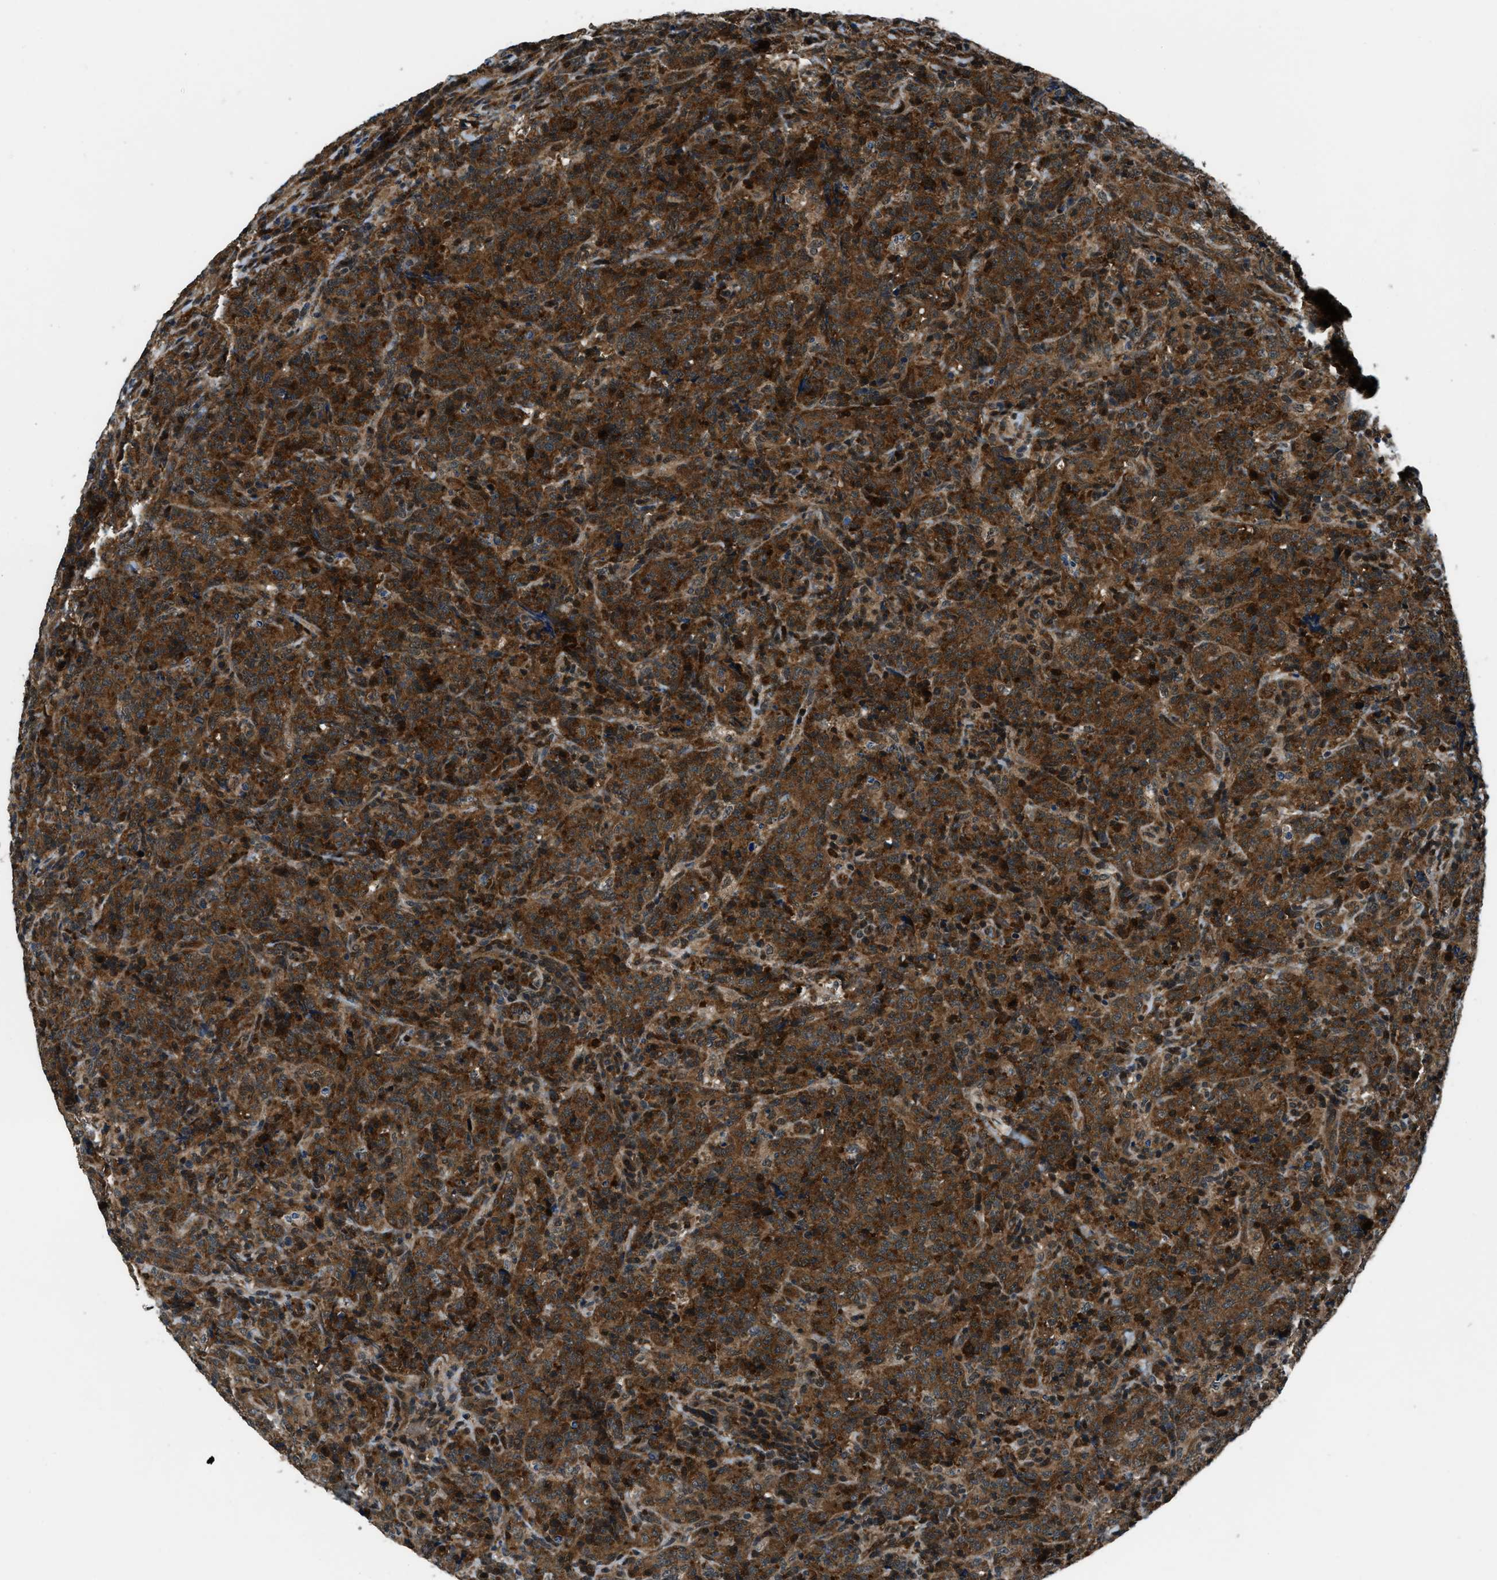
{"staining": {"intensity": "strong", "quantity": ">75%", "location": "cytoplasmic/membranous,nuclear"}, "tissue": "lymphoma", "cell_type": "Tumor cells", "image_type": "cancer", "snomed": [{"axis": "morphology", "description": "Malignant lymphoma, non-Hodgkin's type, High grade"}, {"axis": "topography", "description": "Tonsil"}], "caption": "The immunohistochemical stain highlights strong cytoplasmic/membranous and nuclear staining in tumor cells of lymphoma tissue.", "gene": "NUDCD3", "patient": {"sex": "female", "age": 36}}